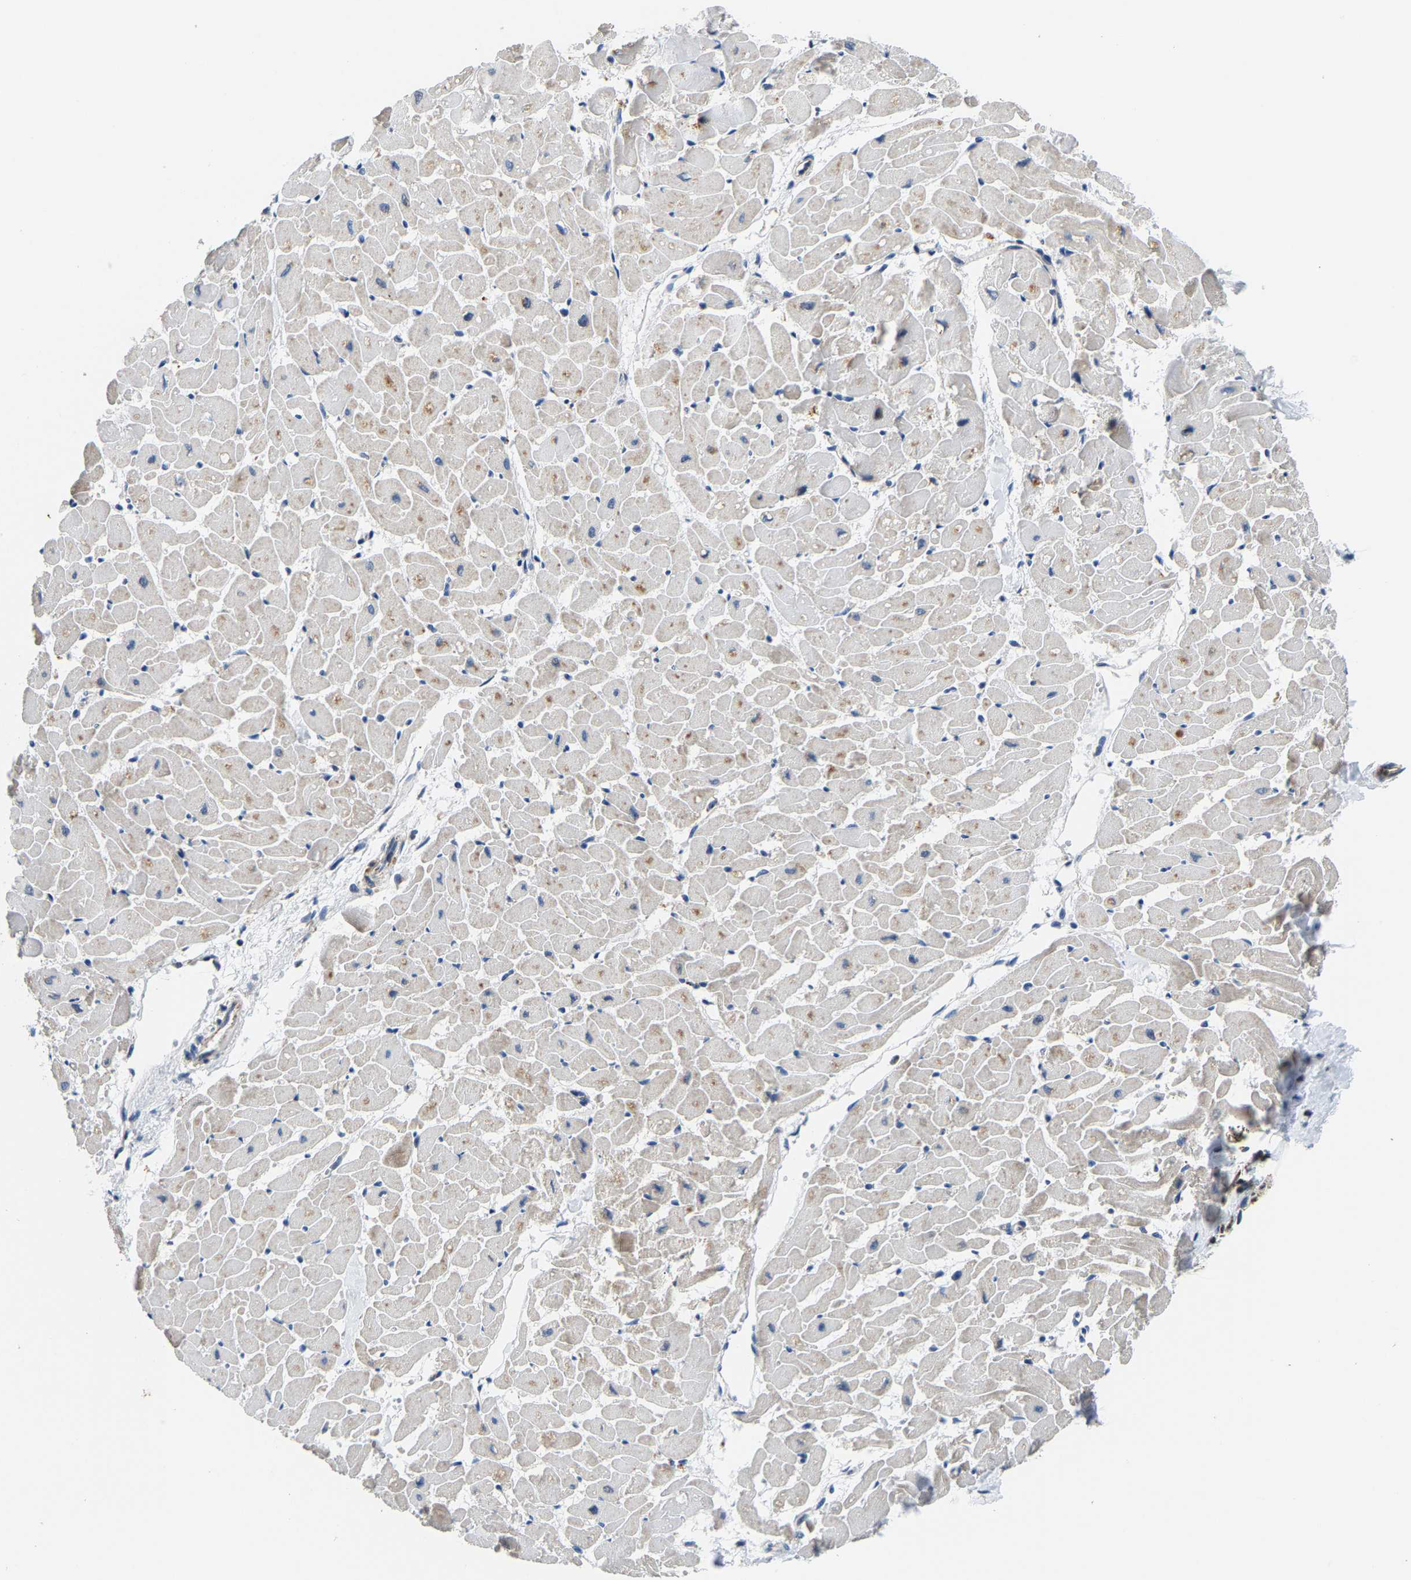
{"staining": {"intensity": "weak", "quantity": "<25%", "location": "cytoplasmic/membranous"}, "tissue": "heart muscle", "cell_type": "Cardiomyocytes", "image_type": "normal", "snomed": [{"axis": "morphology", "description": "Normal tissue, NOS"}, {"axis": "topography", "description": "Heart"}], "caption": "Photomicrograph shows no significant protein staining in cardiomyocytes of benign heart muscle.", "gene": "GIMAP7", "patient": {"sex": "female", "age": 19}}